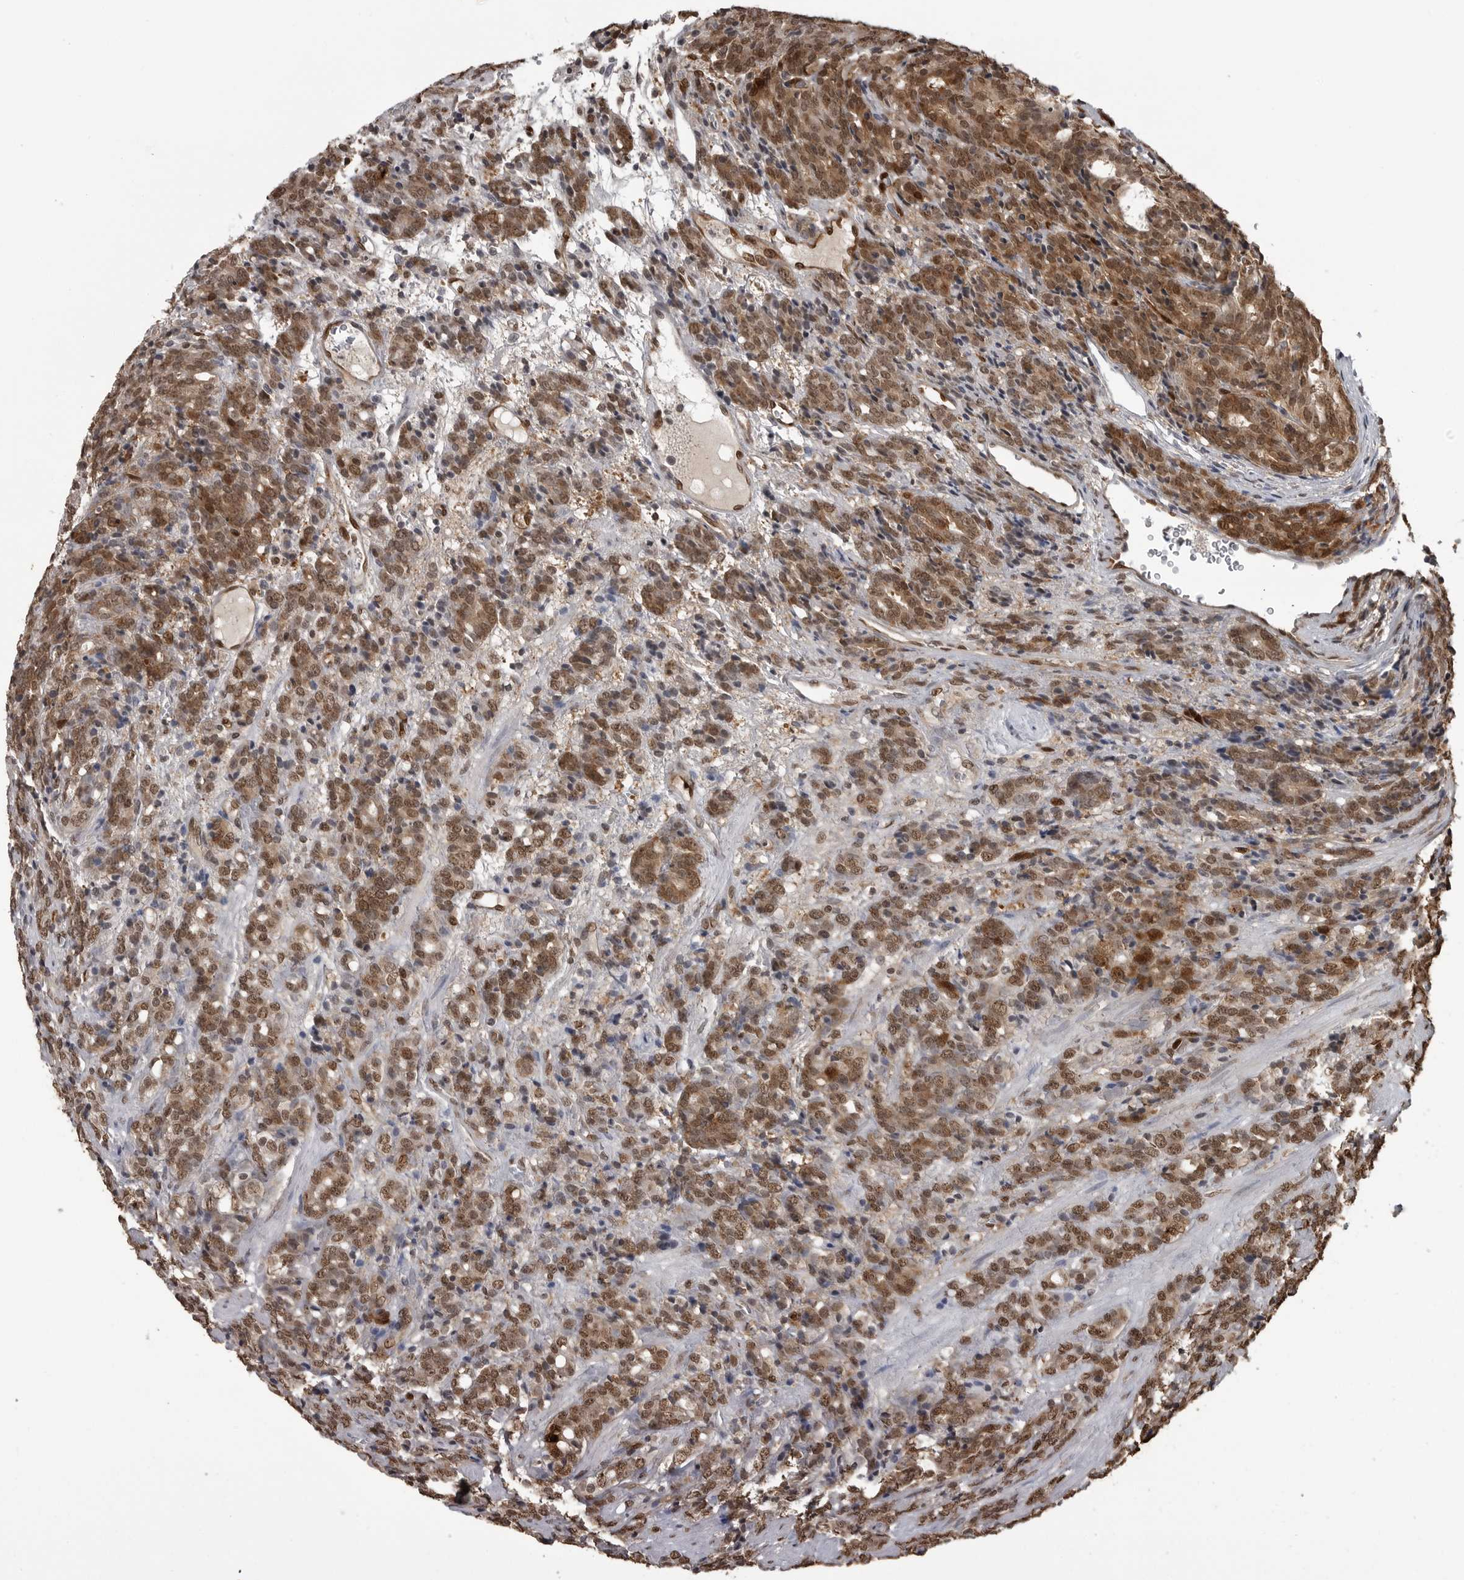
{"staining": {"intensity": "moderate", "quantity": ">75%", "location": "cytoplasmic/membranous,nuclear"}, "tissue": "prostate cancer", "cell_type": "Tumor cells", "image_type": "cancer", "snomed": [{"axis": "morphology", "description": "Adenocarcinoma, High grade"}, {"axis": "topography", "description": "Prostate"}], "caption": "Prostate cancer stained with IHC demonstrates moderate cytoplasmic/membranous and nuclear expression in approximately >75% of tumor cells.", "gene": "SMAD2", "patient": {"sex": "male", "age": 62}}